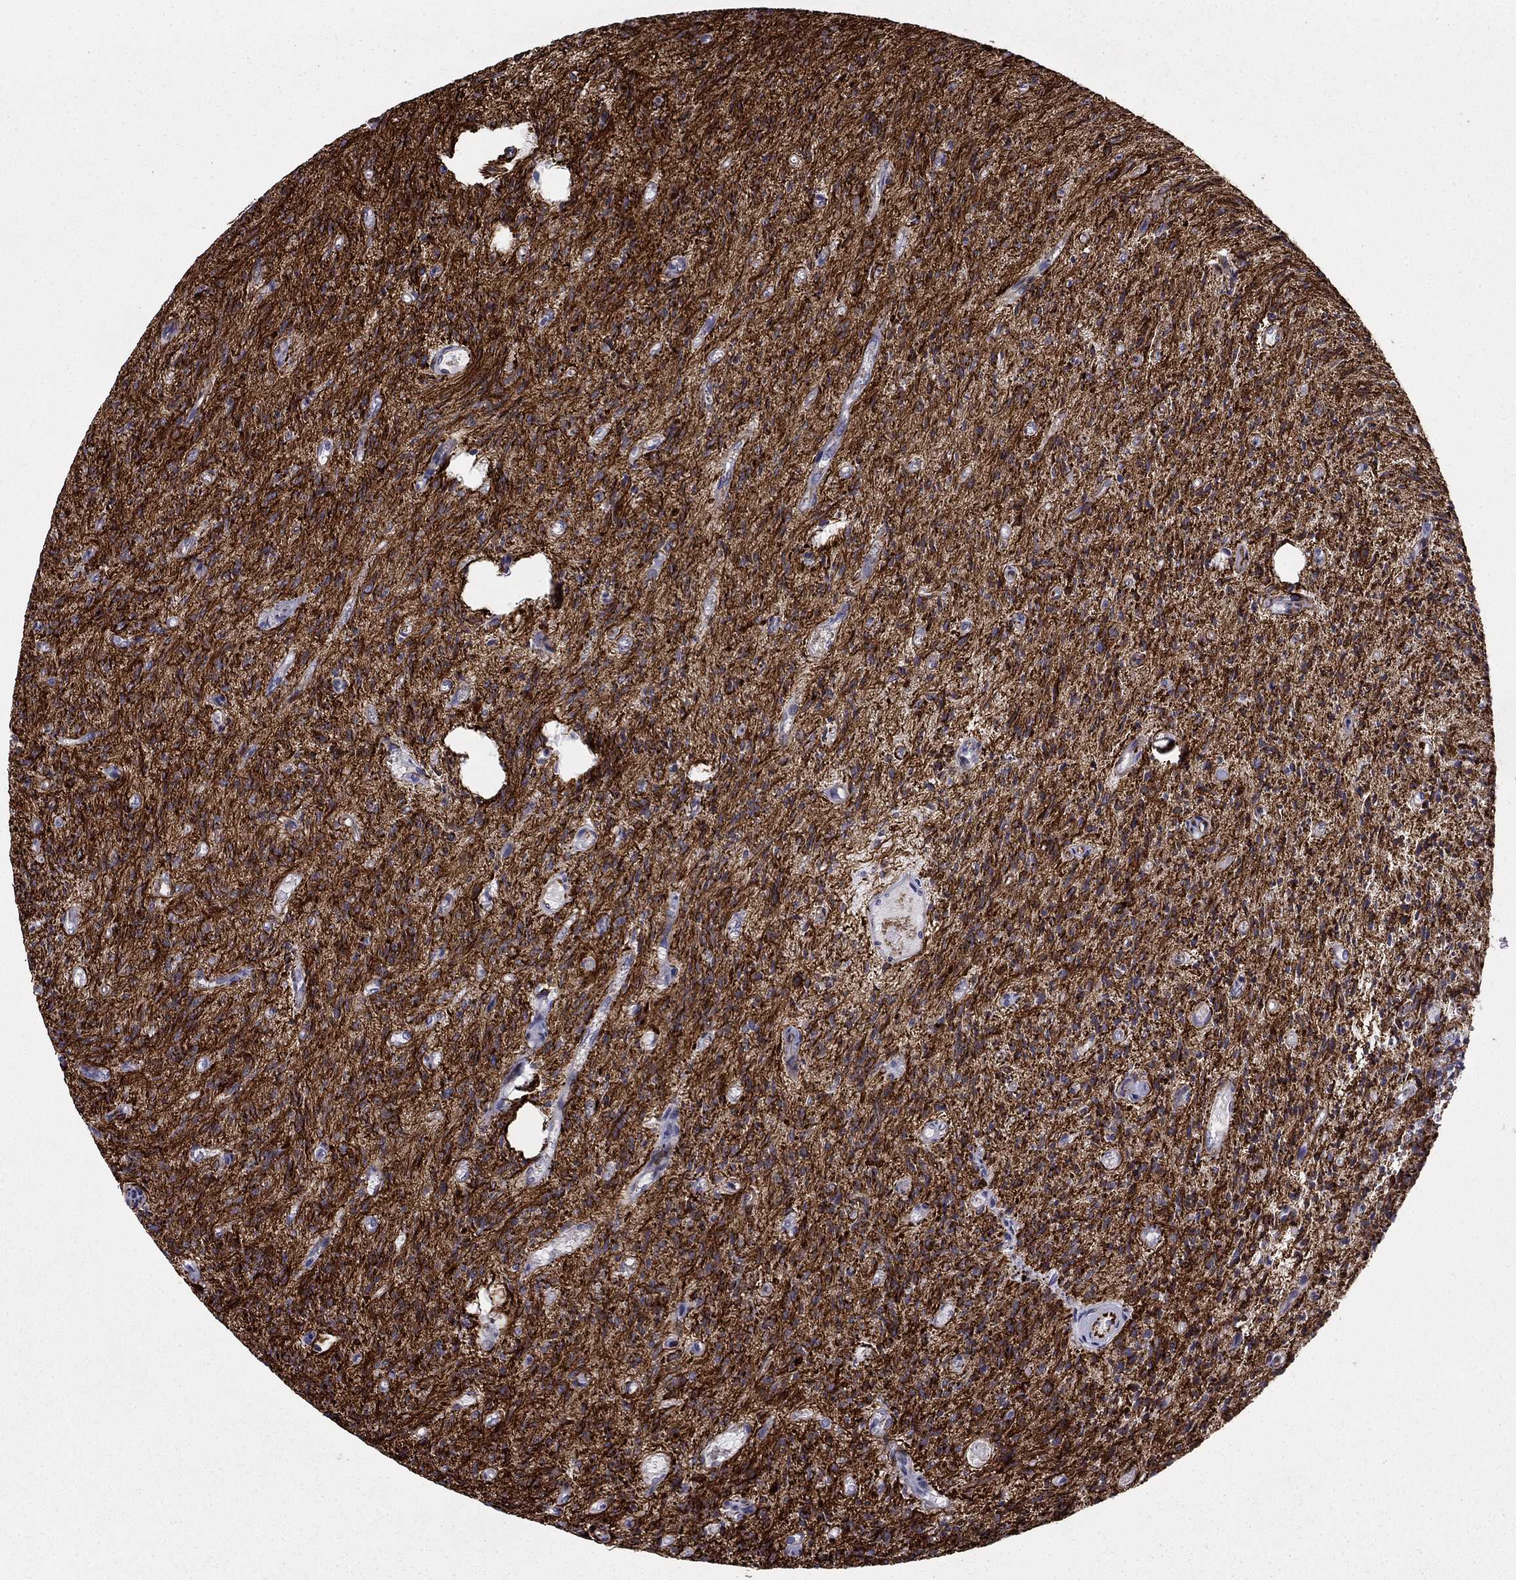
{"staining": {"intensity": "strong", "quantity": ">75%", "location": "cytoplasmic/membranous"}, "tissue": "glioma", "cell_type": "Tumor cells", "image_type": "cancer", "snomed": [{"axis": "morphology", "description": "Glioma, malignant, High grade"}, {"axis": "topography", "description": "Brain"}], "caption": "Protein analysis of glioma tissue reveals strong cytoplasmic/membranous expression in approximately >75% of tumor cells. (brown staining indicates protein expression, while blue staining denotes nuclei).", "gene": "ANKS4B", "patient": {"sex": "male", "age": 64}}